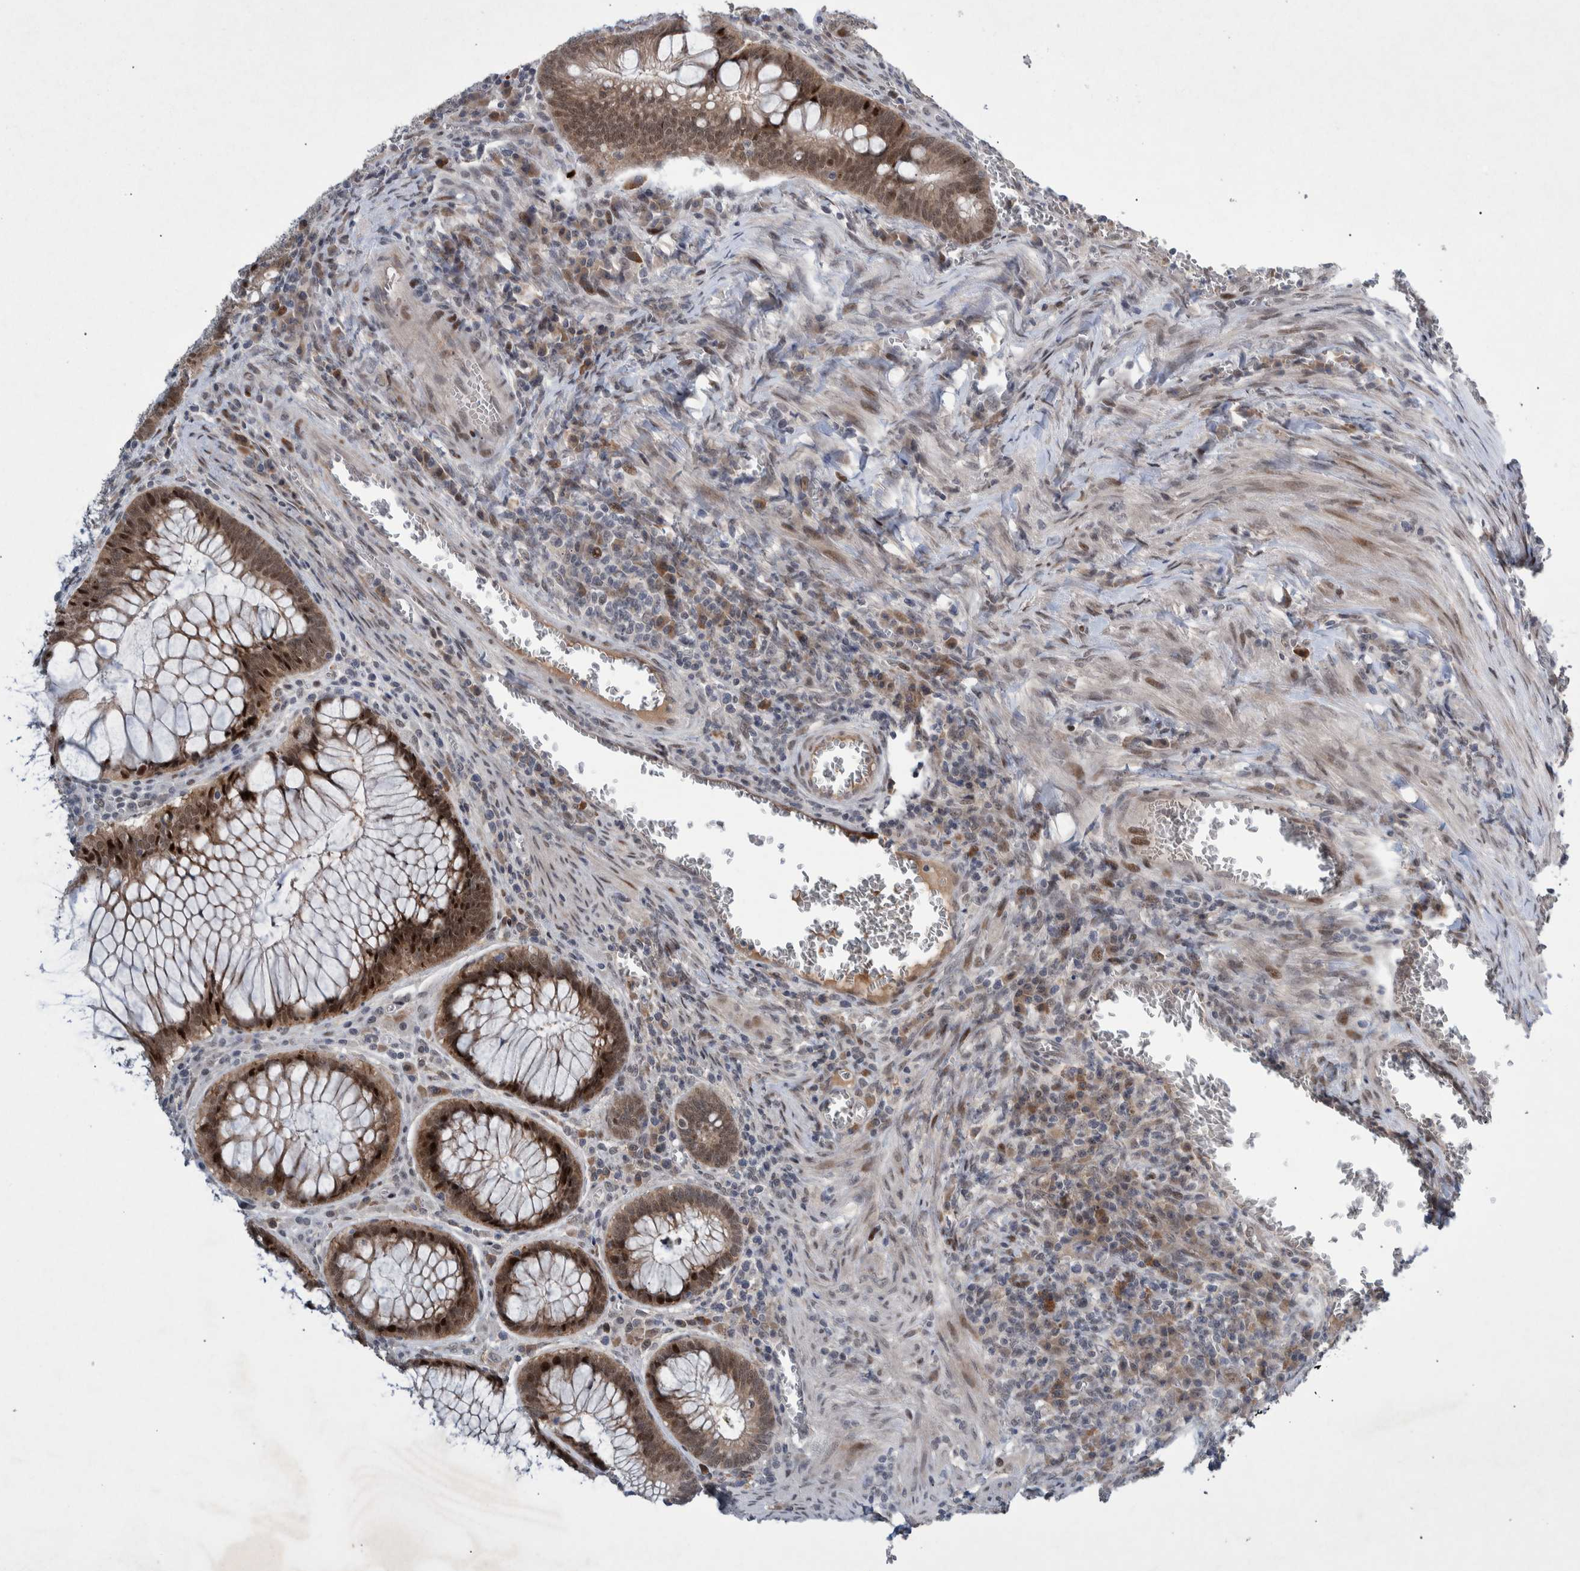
{"staining": {"intensity": "moderate", "quantity": ">75%", "location": "cytoplasmic/membranous,nuclear"}, "tissue": "colorectal cancer", "cell_type": "Tumor cells", "image_type": "cancer", "snomed": [{"axis": "morphology", "description": "Inflammation, NOS"}, {"axis": "morphology", "description": "Adenocarcinoma, NOS"}, {"axis": "topography", "description": "Colon"}], "caption": "The image reveals staining of colorectal cancer (adenocarcinoma), revealing moderate cytoplasmic/membranous and nuclear protein positivity (brown color) within tumor cells. (Stains: DAB in brown, nuclei in blue, Microscopy: brightfield microscopy at high magnification).", "gene": "ESRP1", "patient": {"sex": "male", "age": 72}}